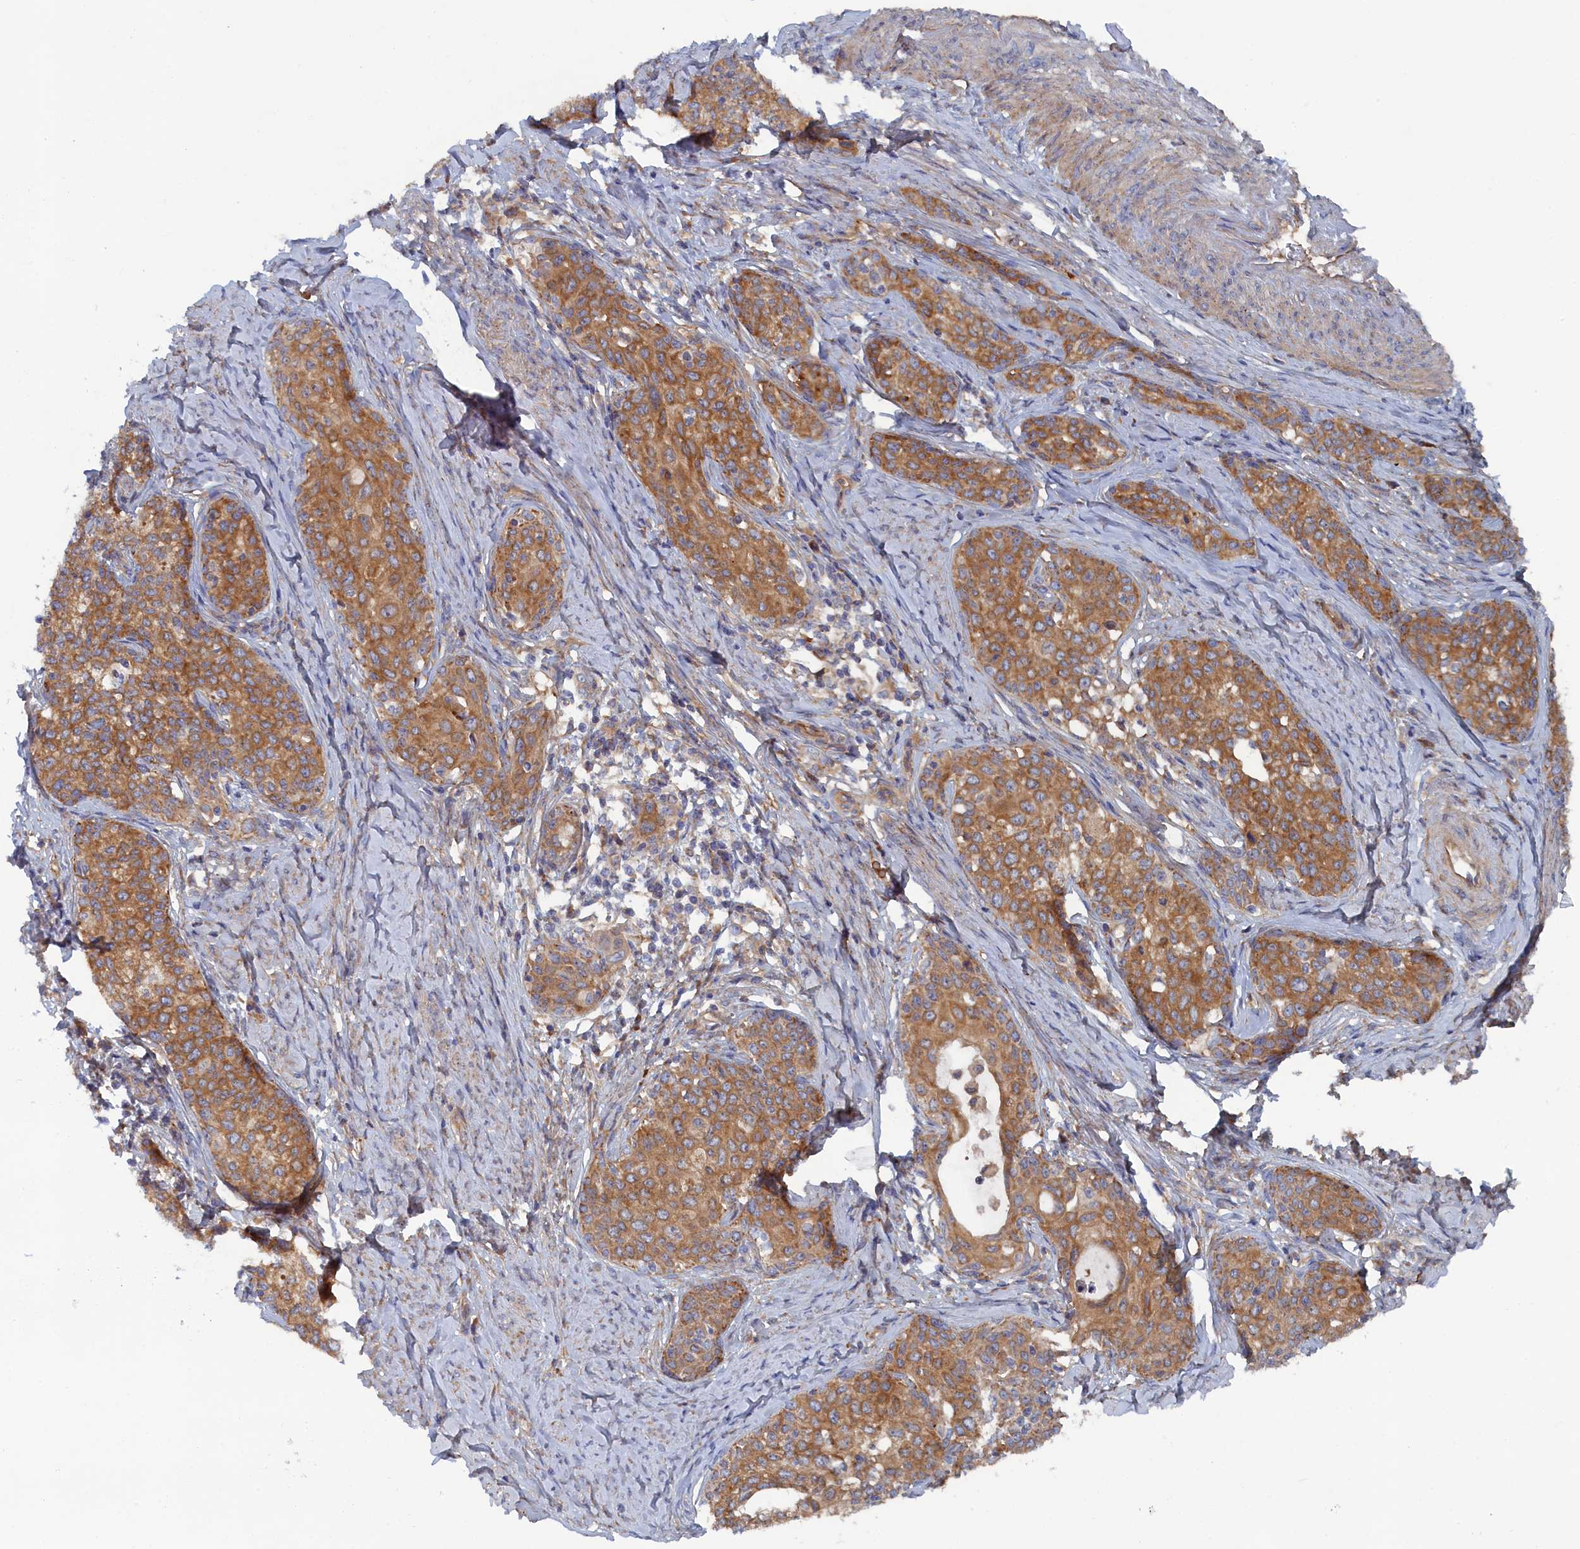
{"staining": {"intensity": "moderate", "quantity": ">75%", "location": "cytoplasmic/membranous"}, "tissue": "cervical cancer", "cell_type": "Tumor cells", "image_type": "cancer", "snomed": [{"axis": "morphology", "description": "Squamous cell carcinoma, NOS"}, {"axis": "morphology", "description": "Adenocarcinoma, NOS"}, {"axis": "topography", "description": "Cervix"}], "caption": "Brown immunohistochemical staining in cervical cancer (adenocarcinoma) displays moderate cytoplasmic/membranous expression in approximately >75% of tumor cells. The protein of interest is stained brown, and the nuclei are stained in blue (DAB IHC with brightfield microscopy, high magnification).", "gene": "TMEM196", "patient": {"sex": "female", "age": 52}}